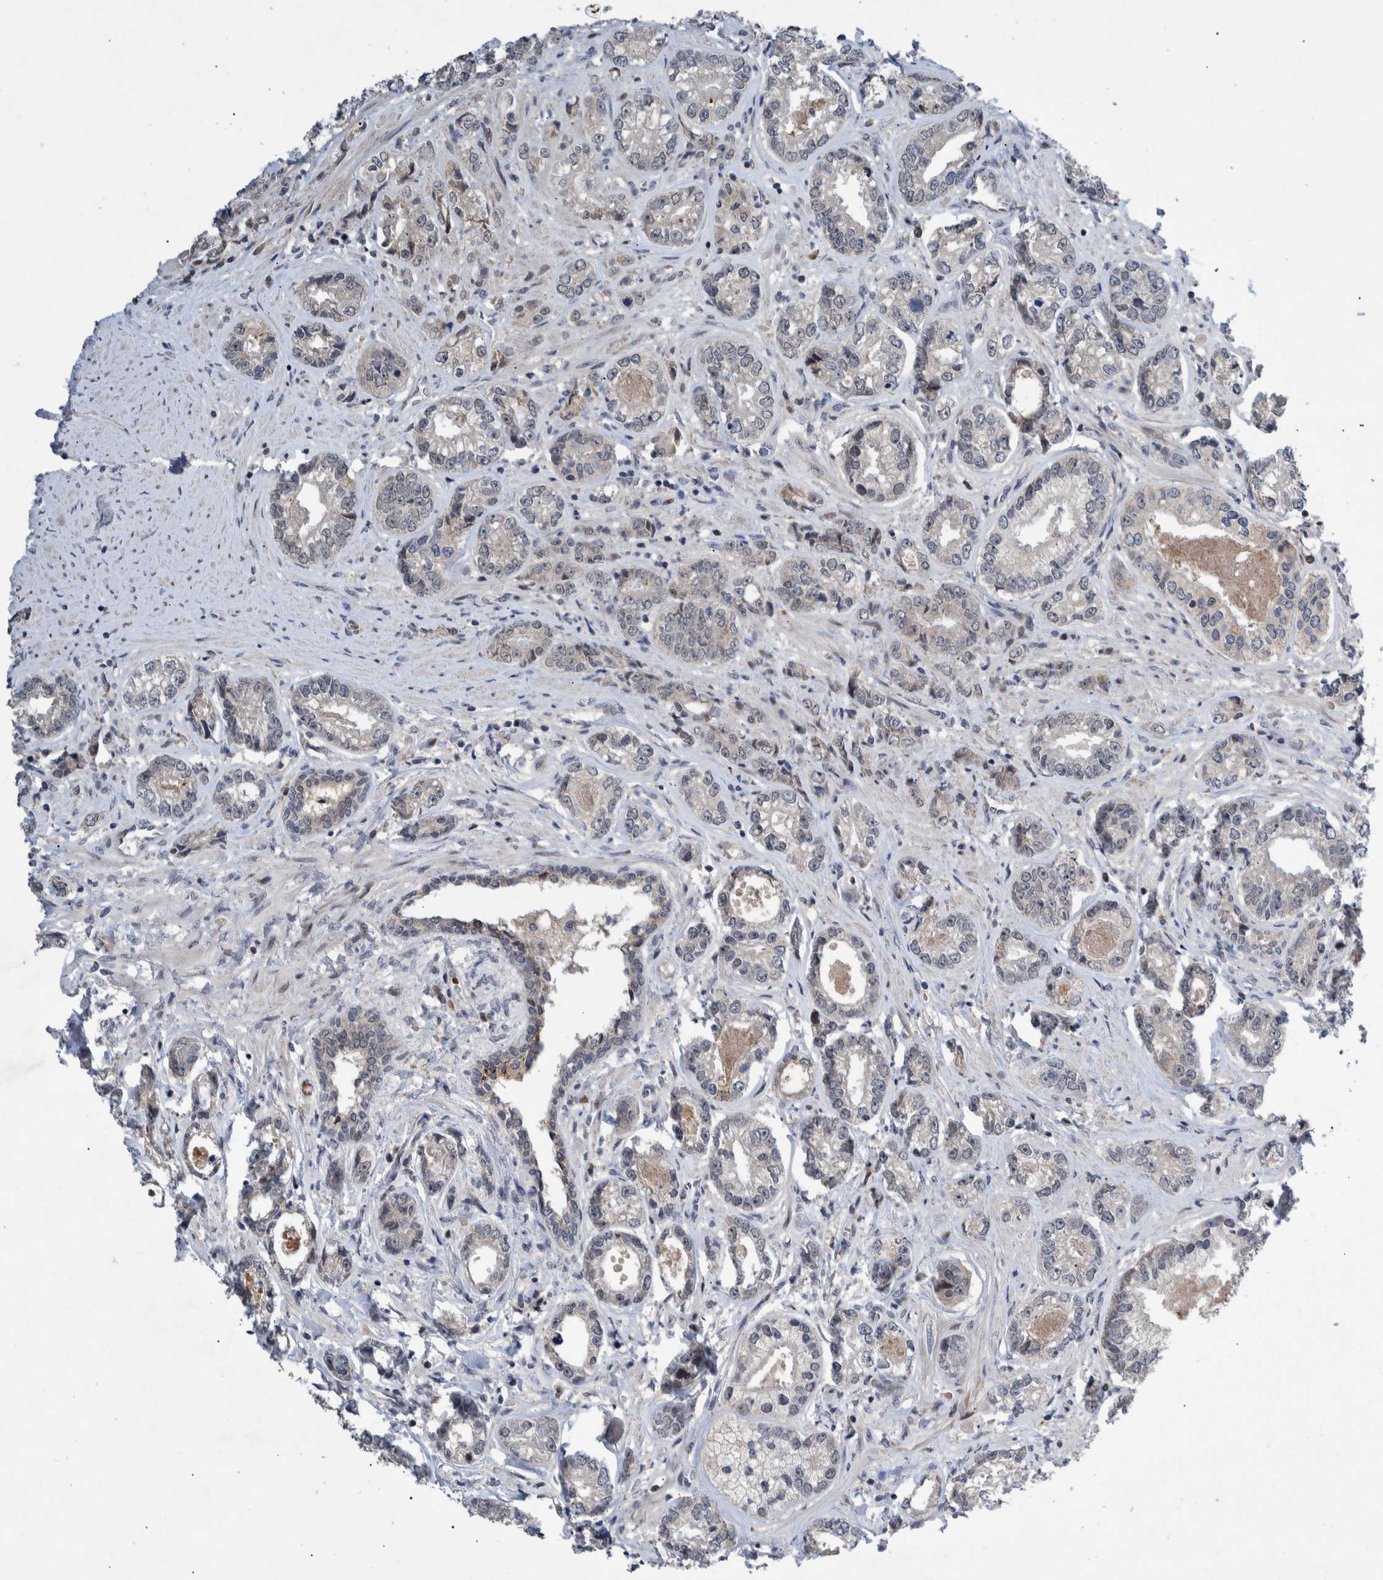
{"staining": {"intensity": "weak", "quantity": "25%-75%", "location": "cytoplasmic/membranous"}, "tissue": "prostate cancer", "cell_type": "Tumor cells", "image_type": "cancer", "snomed": [{"axis": "morphology", "description": "Adenocarcinoma, High grade"}, {"axis": "topography", "description": "Prostate"}], "caption": "Weak cytoplasmic/membranous positivity for a protein is identified in approximately 25%-75% of tumor cells of high-grade adenocarcinoma (prostate) using immunohistochemistry (IHC).", "gene": "ESRP1", "patient": {"sex": "male", "age": 61}}